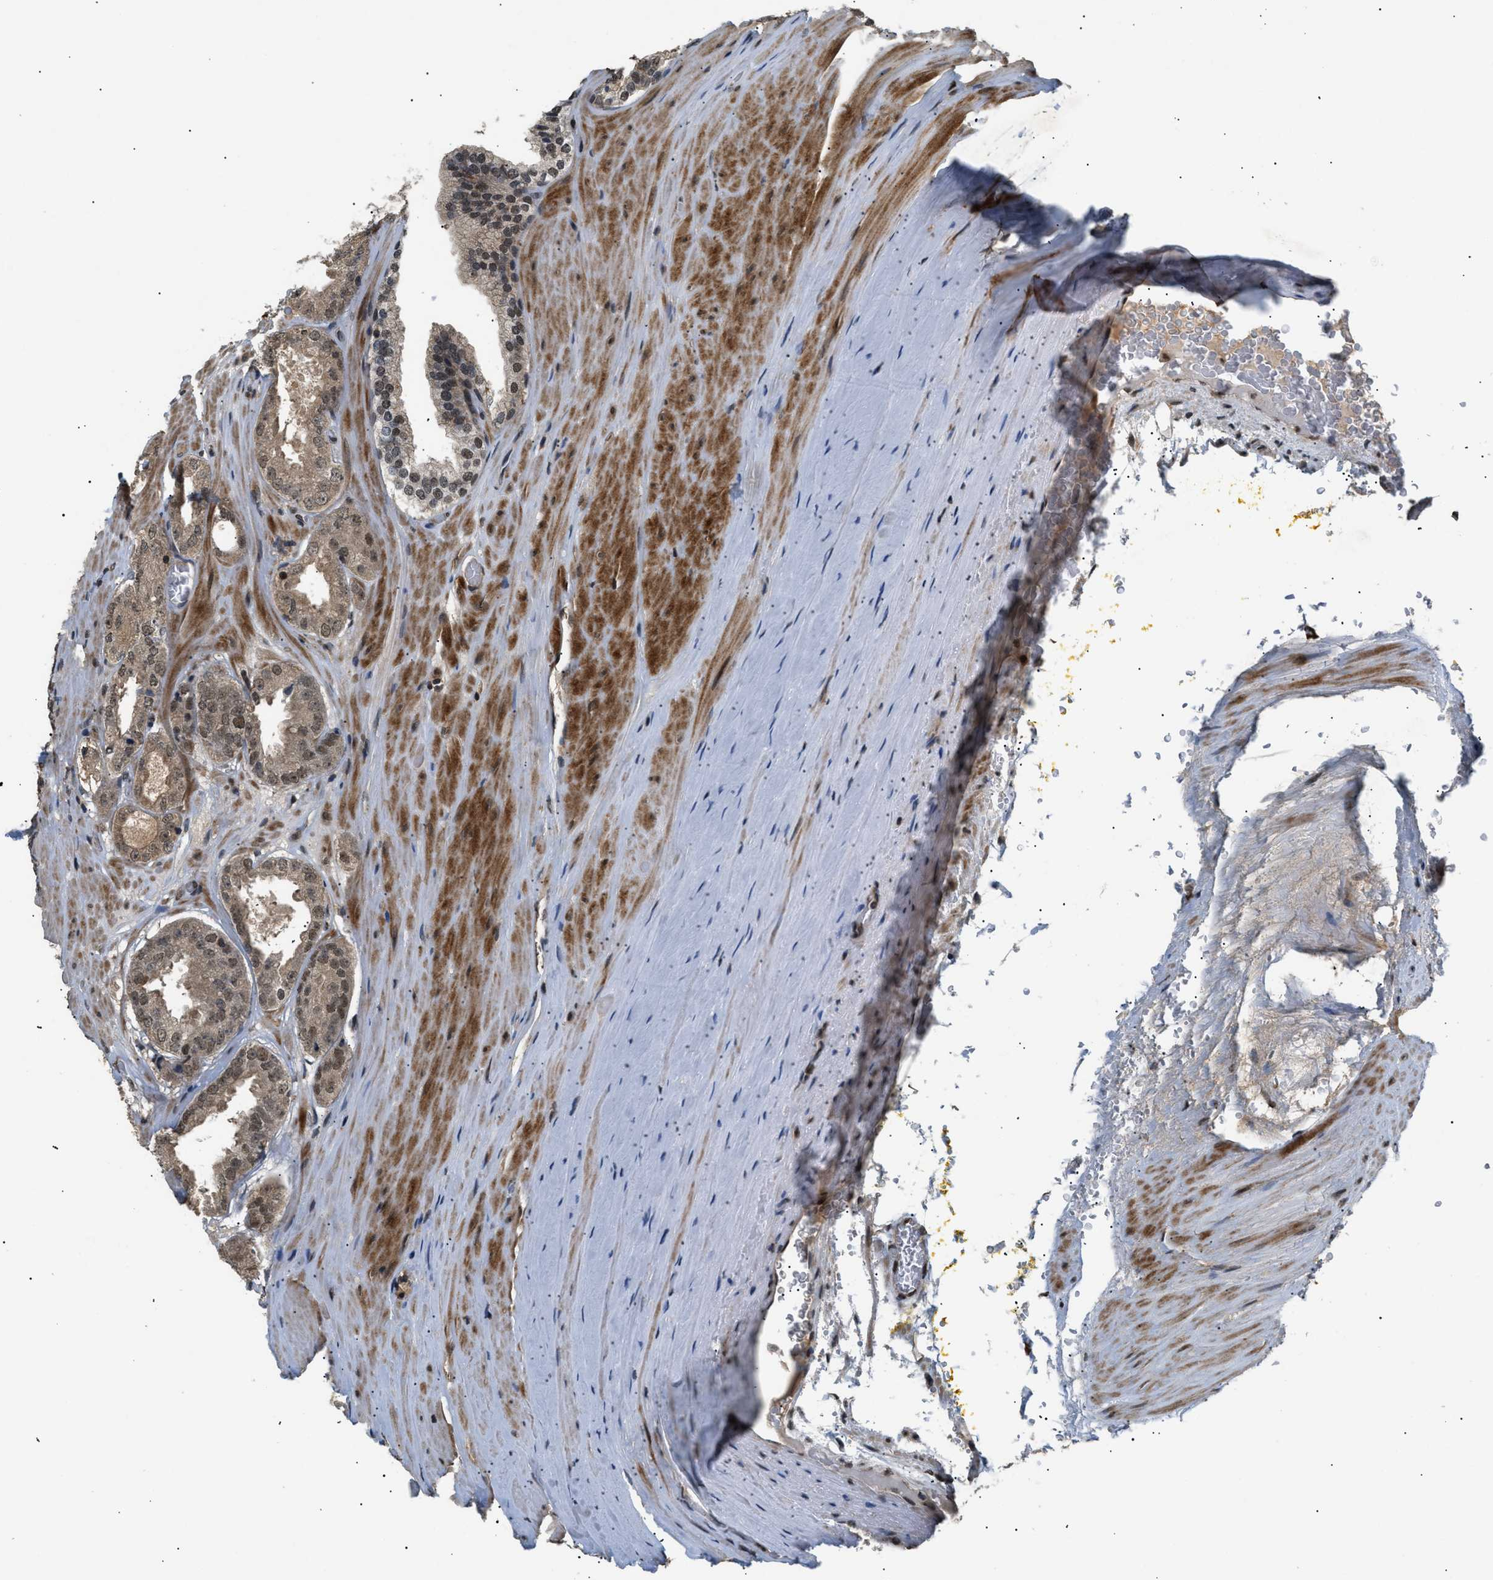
{"staining": {"intensity": "moderate", "quantity": "25%-75%", "location": "cytoplasmic/membranous,nuclear"}, "tissue": "prostate cancer", "cell_type": "Tumor cells", "image_type": "cancer", "snomed": [{"axis": "morphology", "description": "Adenocarcinoma, High grade"}, {"axis": "topography", "description": "Prostate"}], "caption": "This photomicrograph displays prostate adenocarcinoma (high-grade) stained with immunohistochemistry (IHC) to label a protein in brown. The cytoplasmic/membranous and nuclear of tumor cells show moderate positivity for the protein. Nuclei are counter-stained blue.", "gene": "RBM5", "patient": {"sex": "male", "age": 65}}